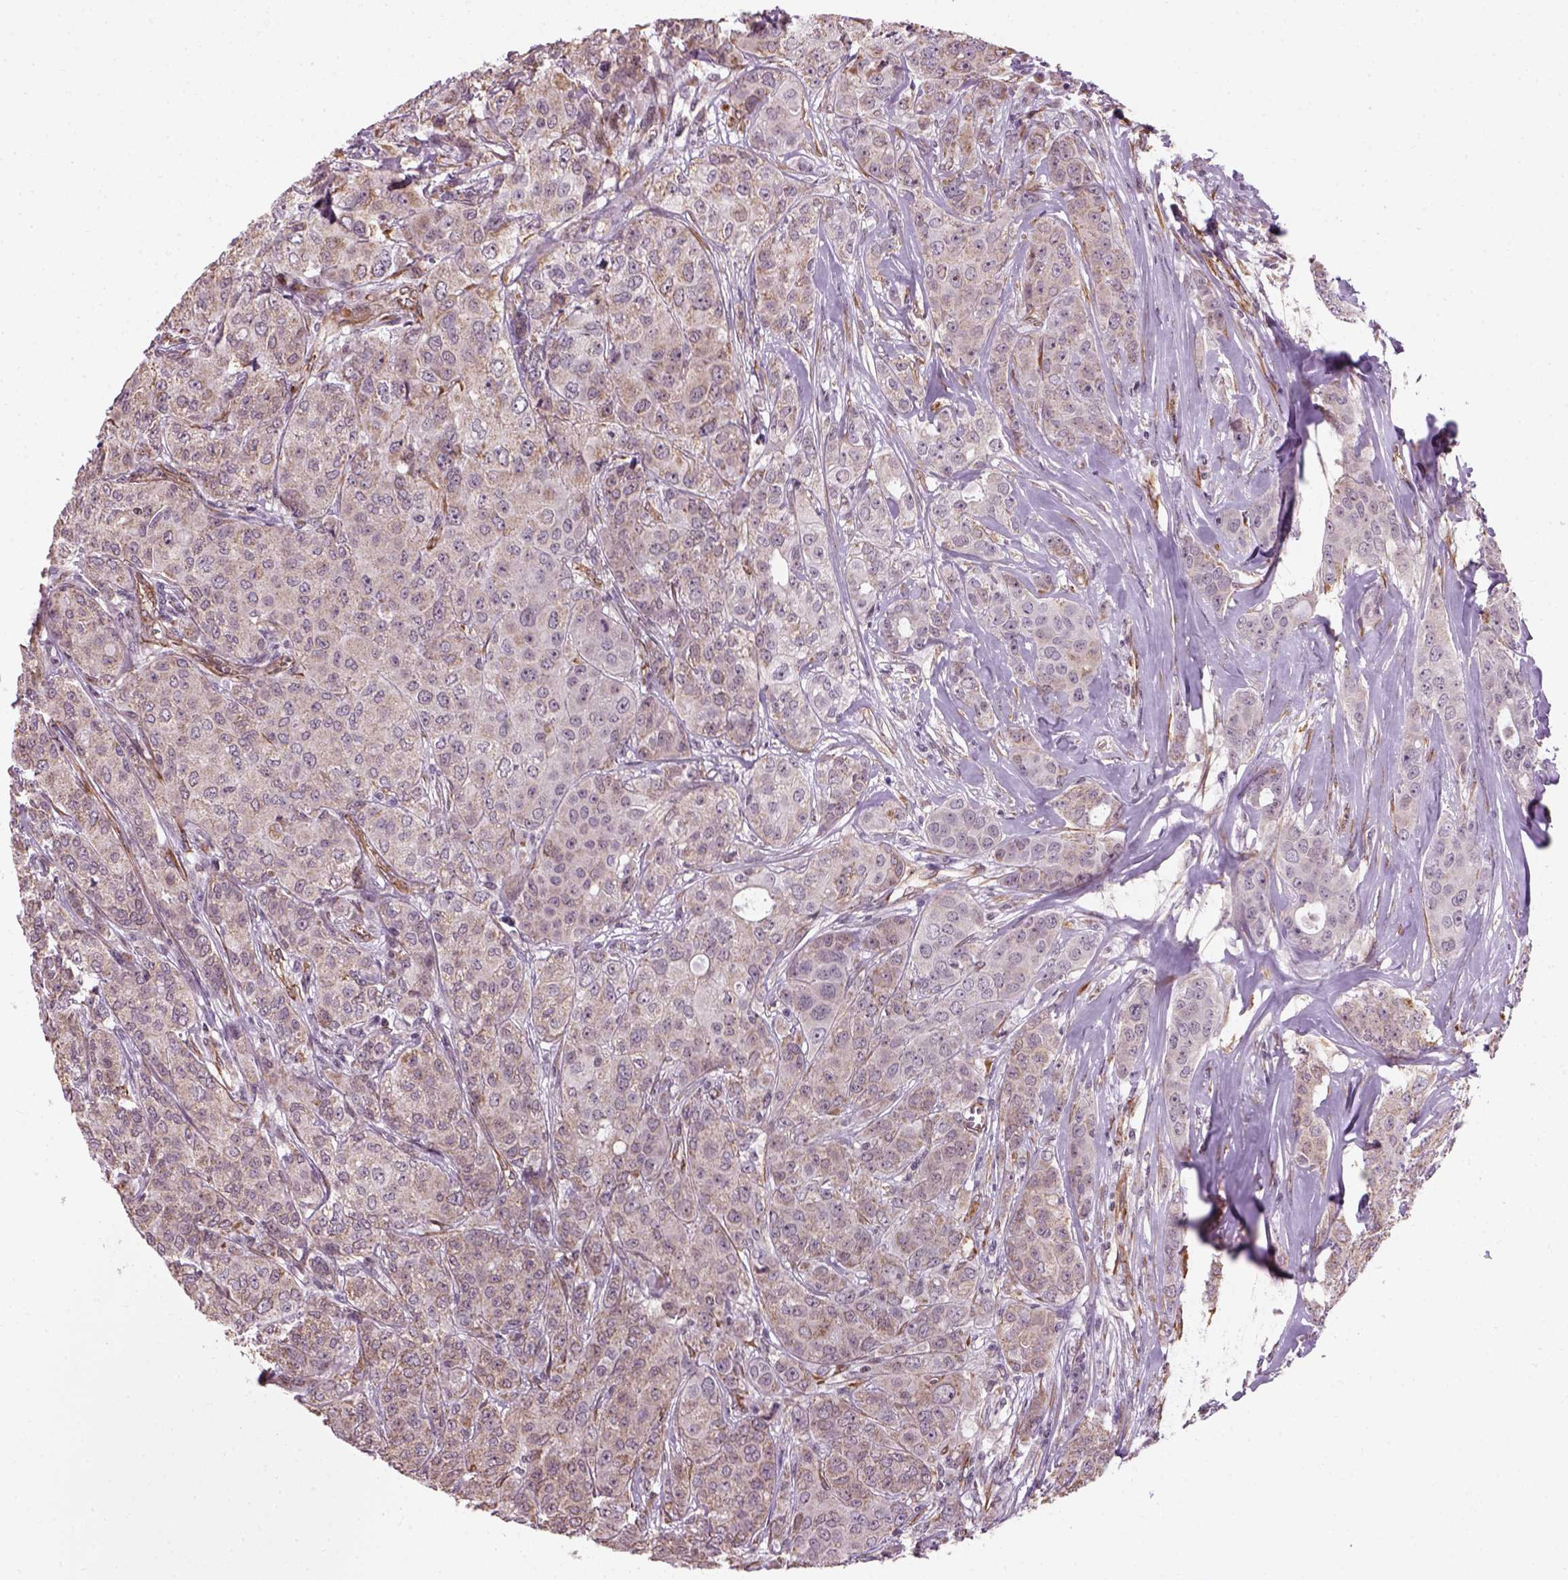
{"staining": {"intensity": "weak", "quantity": ">75%", "location": "cytoplasmic/membranous"}, "tissue": "breast cancer", "cell_type": "Tumor cells", "image_type": "cancer", "snomed": [{"axis": "morphology", "description": "Duct carcinoma"}, {"axis": "topography", "description": "Breast"}], "caption": "Breast cancer stained for a protein exhibits weak cytoplasmic/membranous positivity in tumor cells.", "gene": "XK", "patient": {"sex": "female", "age": 43}}